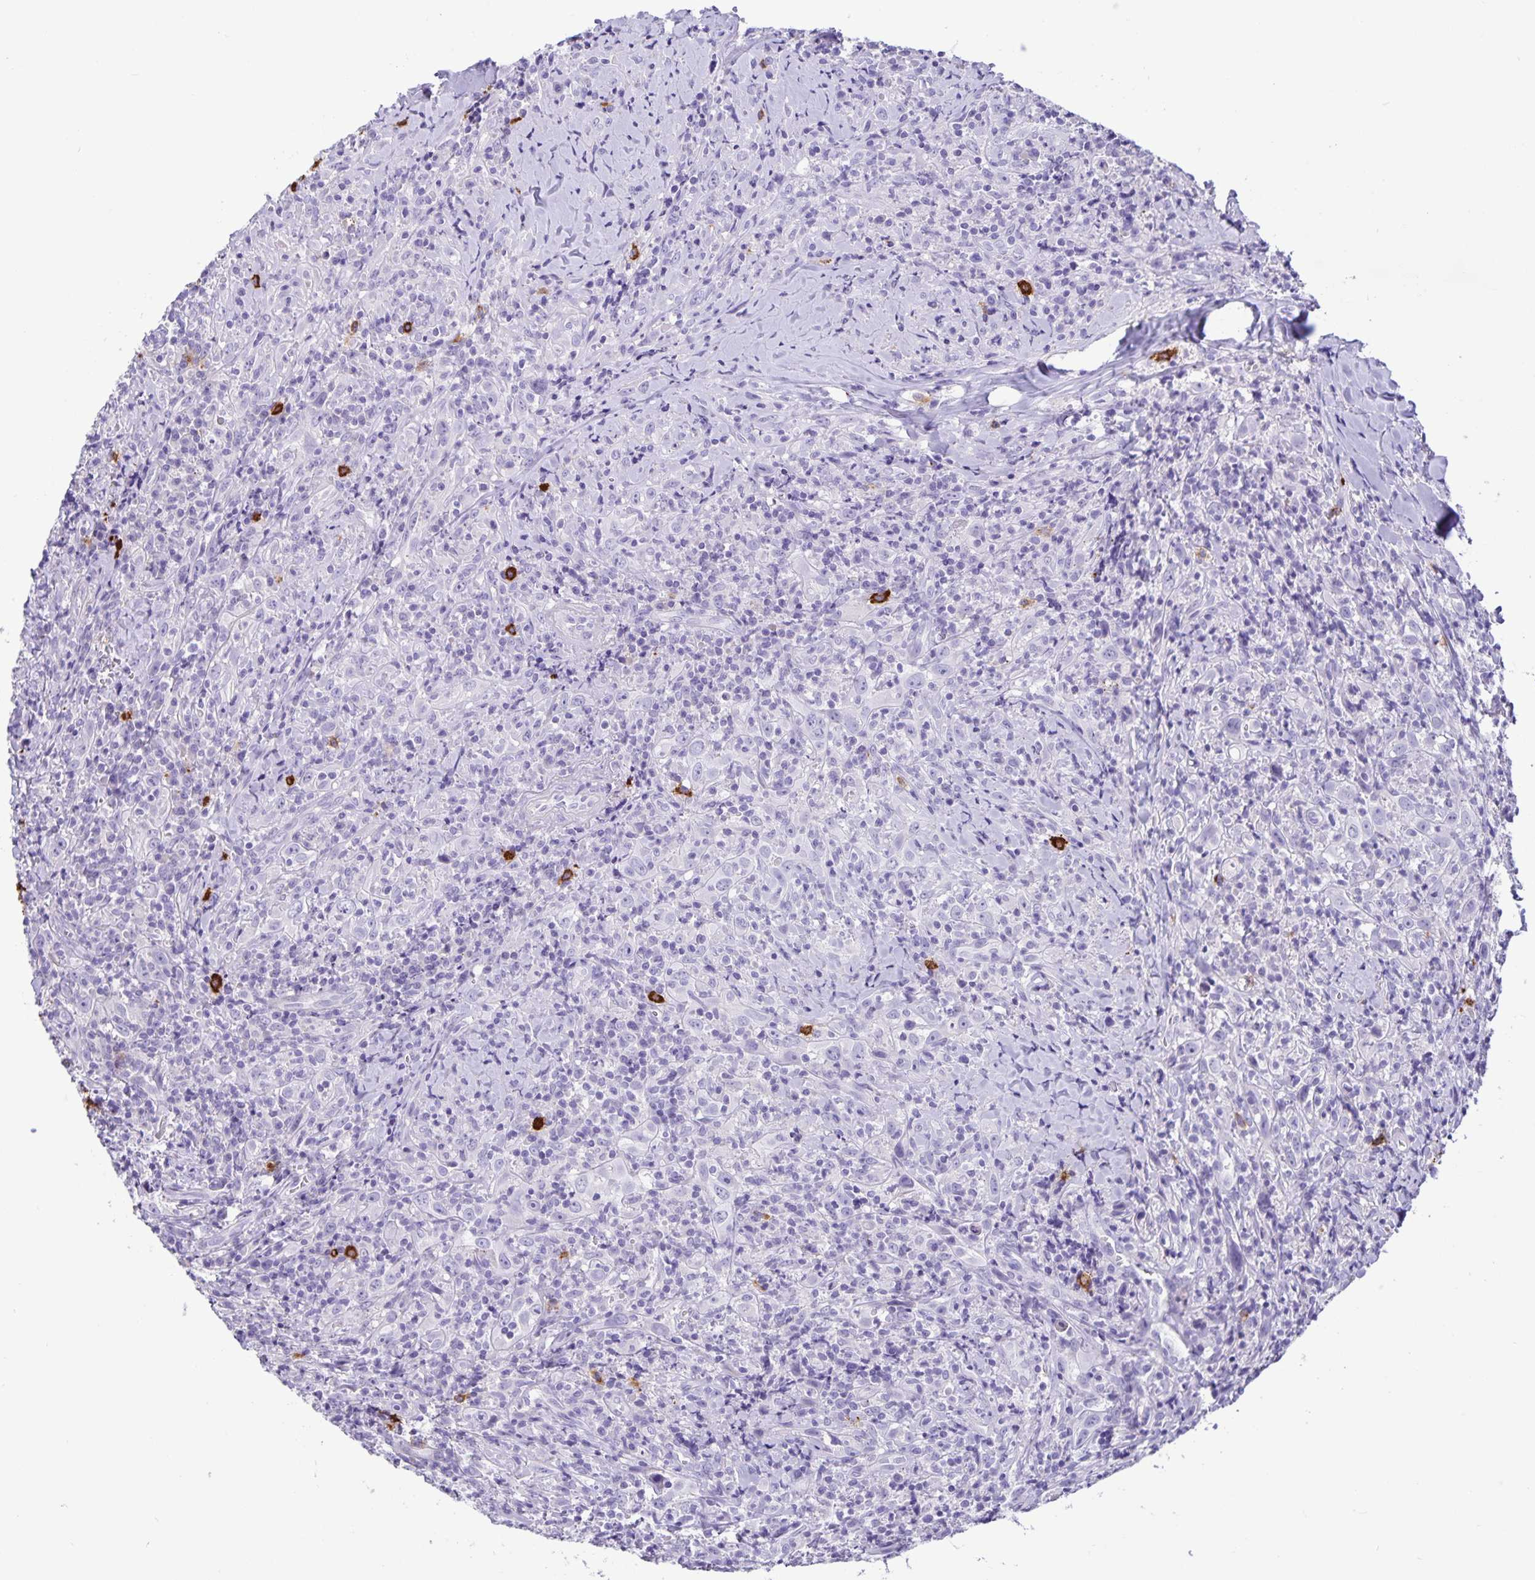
{"staining": {"intensity": "negative", "quantity": "none", "location": "none"}, "tissue": "head and neck cancer", "cell_type": "Tumor cells", "image_type": "cancer", "snomed": [{"axis": "morphology", "description": "Squamous cell carcinoma, NOS"}, {"axis": "topography", "description": "Head-Neck"}], "caption": "Micrograph shows no protein expression in tumor cells of head and neck cancer tissue.", "gene": "IBTK", "patient": {"sex": "female", "age": 95}}